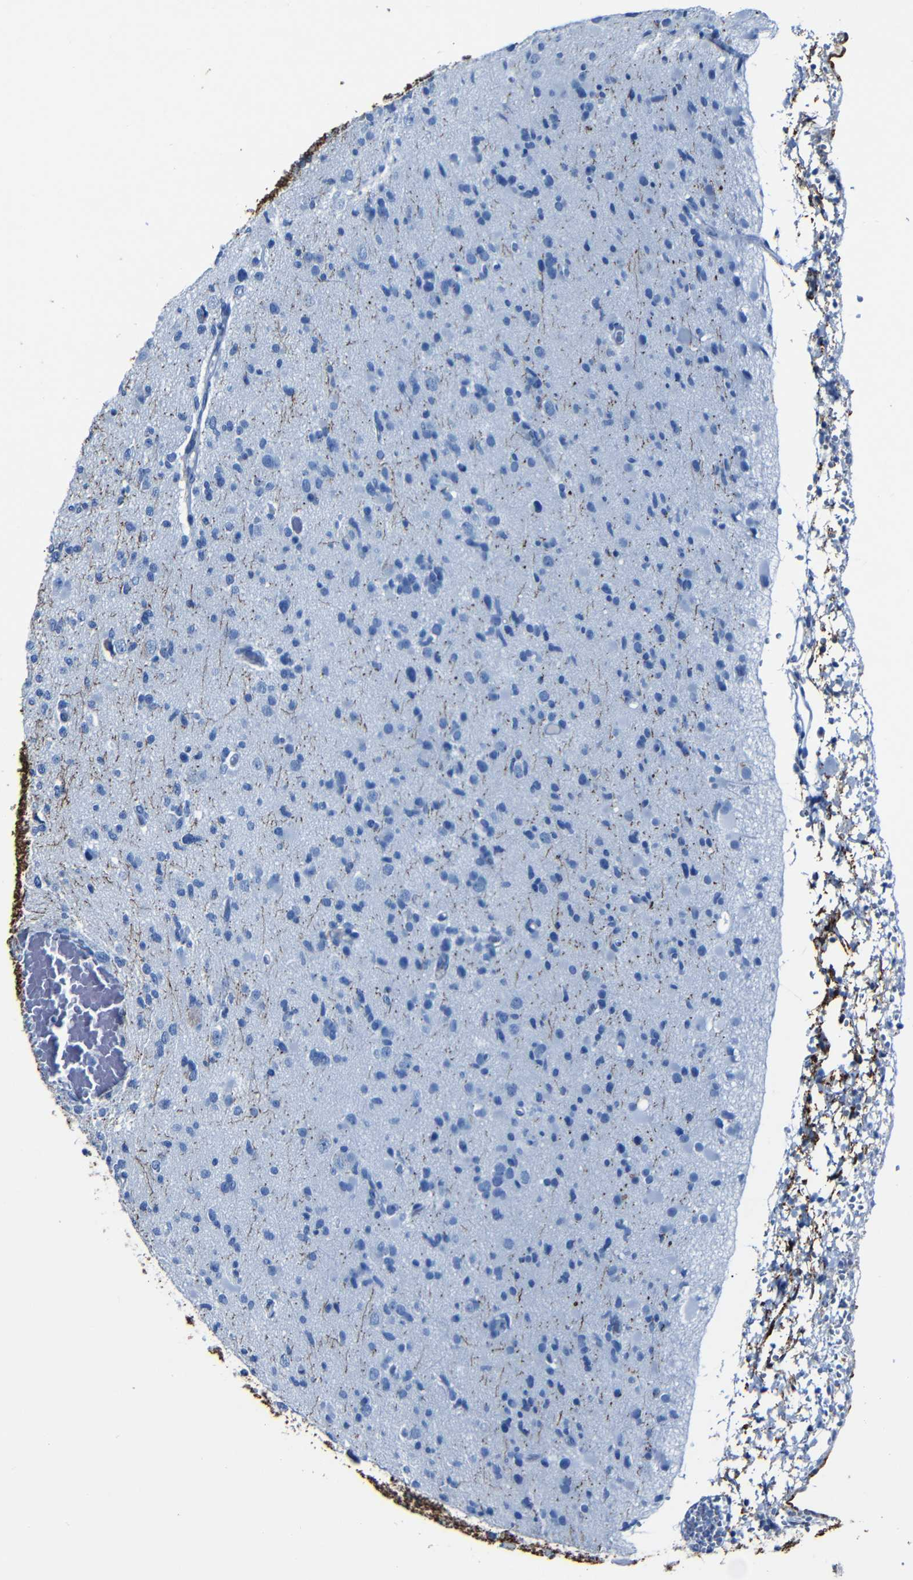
{"staining": {"intensity": "negative", "quantity": "none", "location": "none"}, "tissue": "glioma", "cell_type": "Tumor cells", "image_type": "cancer", "snomed": [{"axis": "morphology", "description": "Glioma, malignant, Low grade"}, {"axis": "topography", "description": "Brain"}], "caption": "Immunohistochemistry image of malignant low-grade glioma stained for a protein (brown), which reveals no positivity in tumor cells. (Brightfield microscopy of DAB (3,3'-diaminobenzidine) IHC at high magnification).", "gene": "CLDN11", "patient": {"sex": "female", "age": 22}}